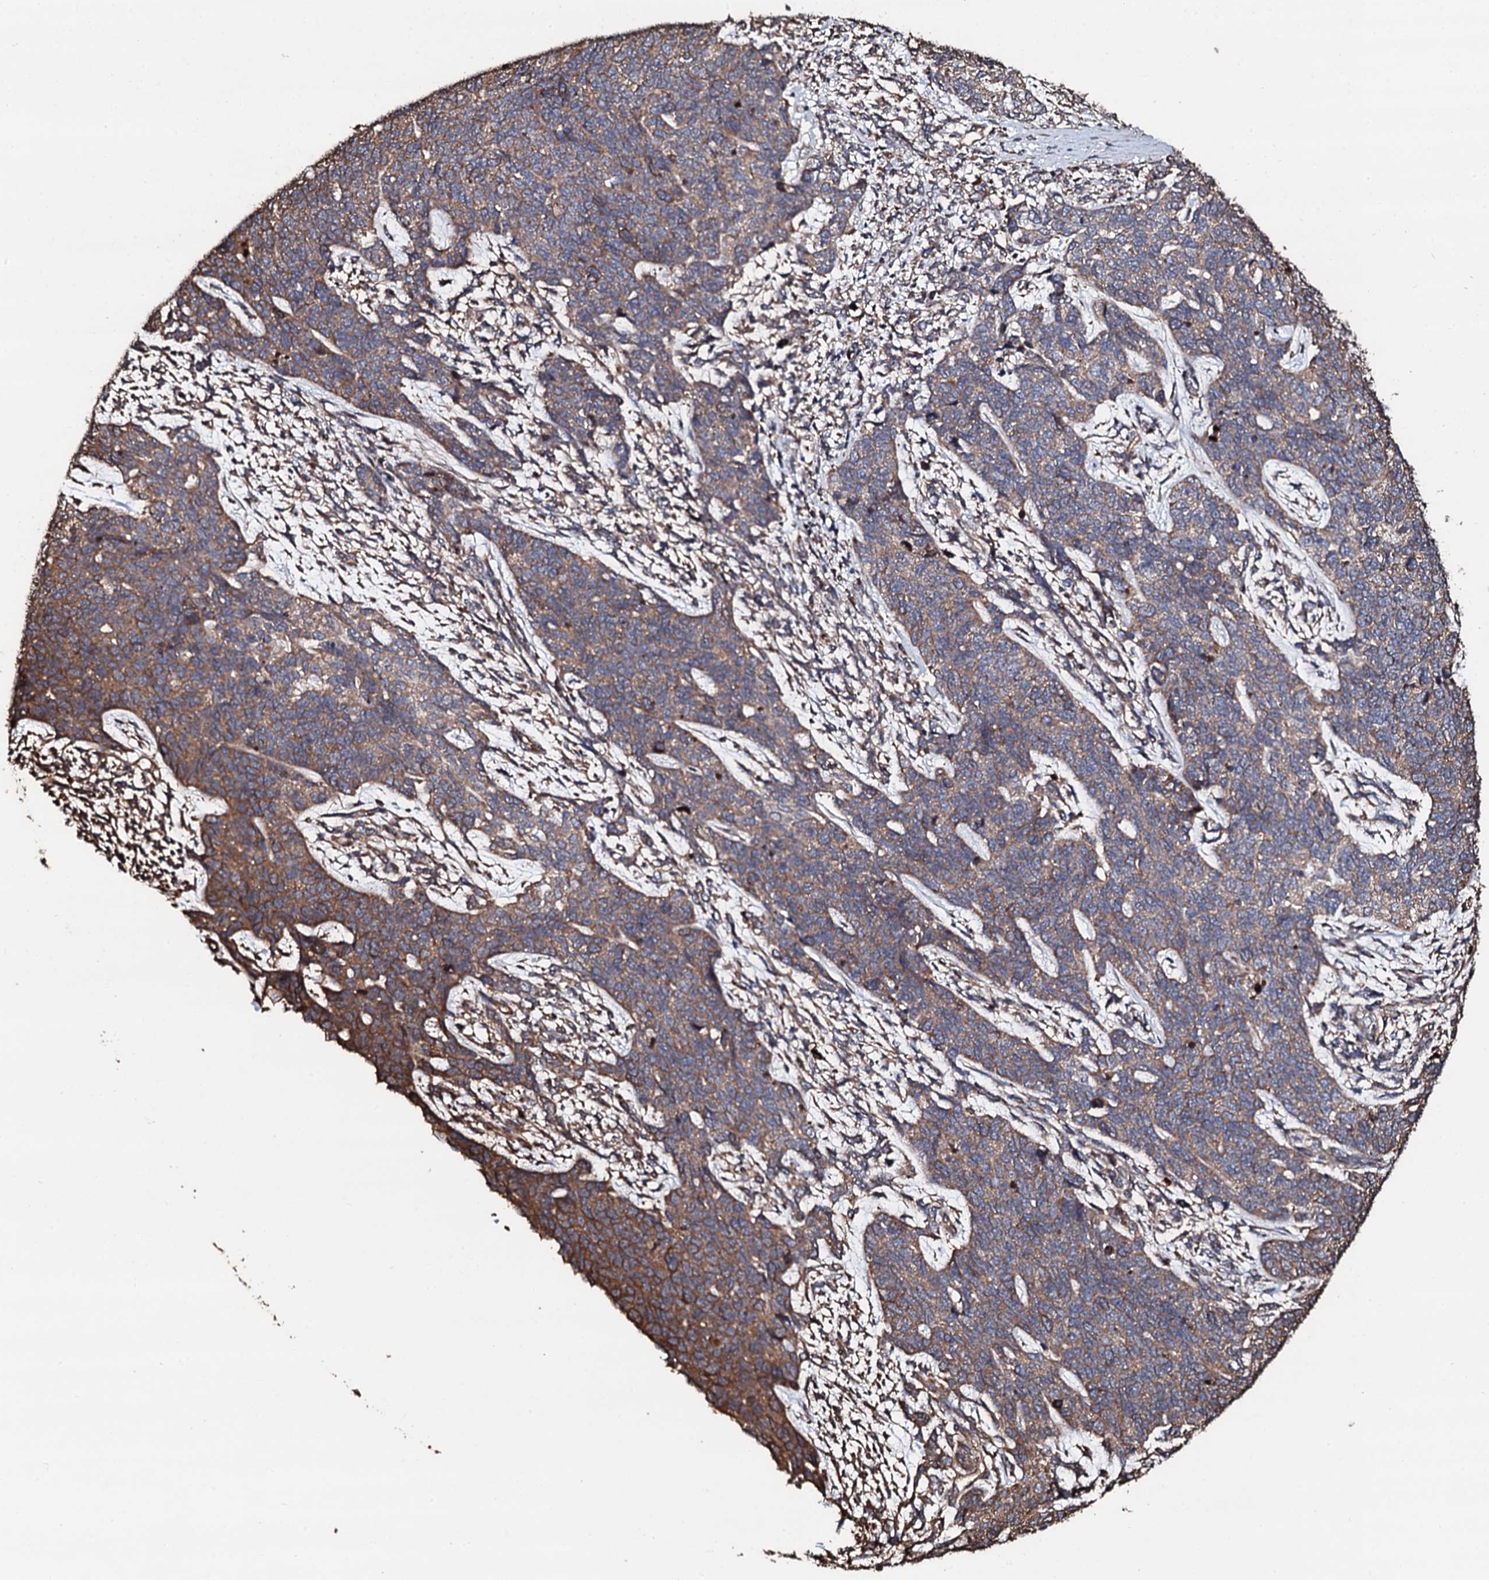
{"staining": {"intensity": "weak", "quantity": ">75%", "location": "cytoplasmic/membranous"}, "tissue": "cervical cancer", "cell_type": "Tumor cells", "image_type": "cancer", "snomed": [{"axis": "morphology", "description": "Squamous cell carcinoma, NOS"}, {"axis": "topography", "description": "Cervix"}], "caption": "A photomicrograph of cervical squamous cell carcinoma stained for a protein demonstrates weak cytoplasmic/membranous brown staining in tumor cells. (Stains: DAB (3,3'-diaminobenzidine) in brown, nuclei in blue, Microscopy: brightfield microscopy at high magnification).", "gene": "CKAP5", "patient": {"sex": "female", "age": 63}}